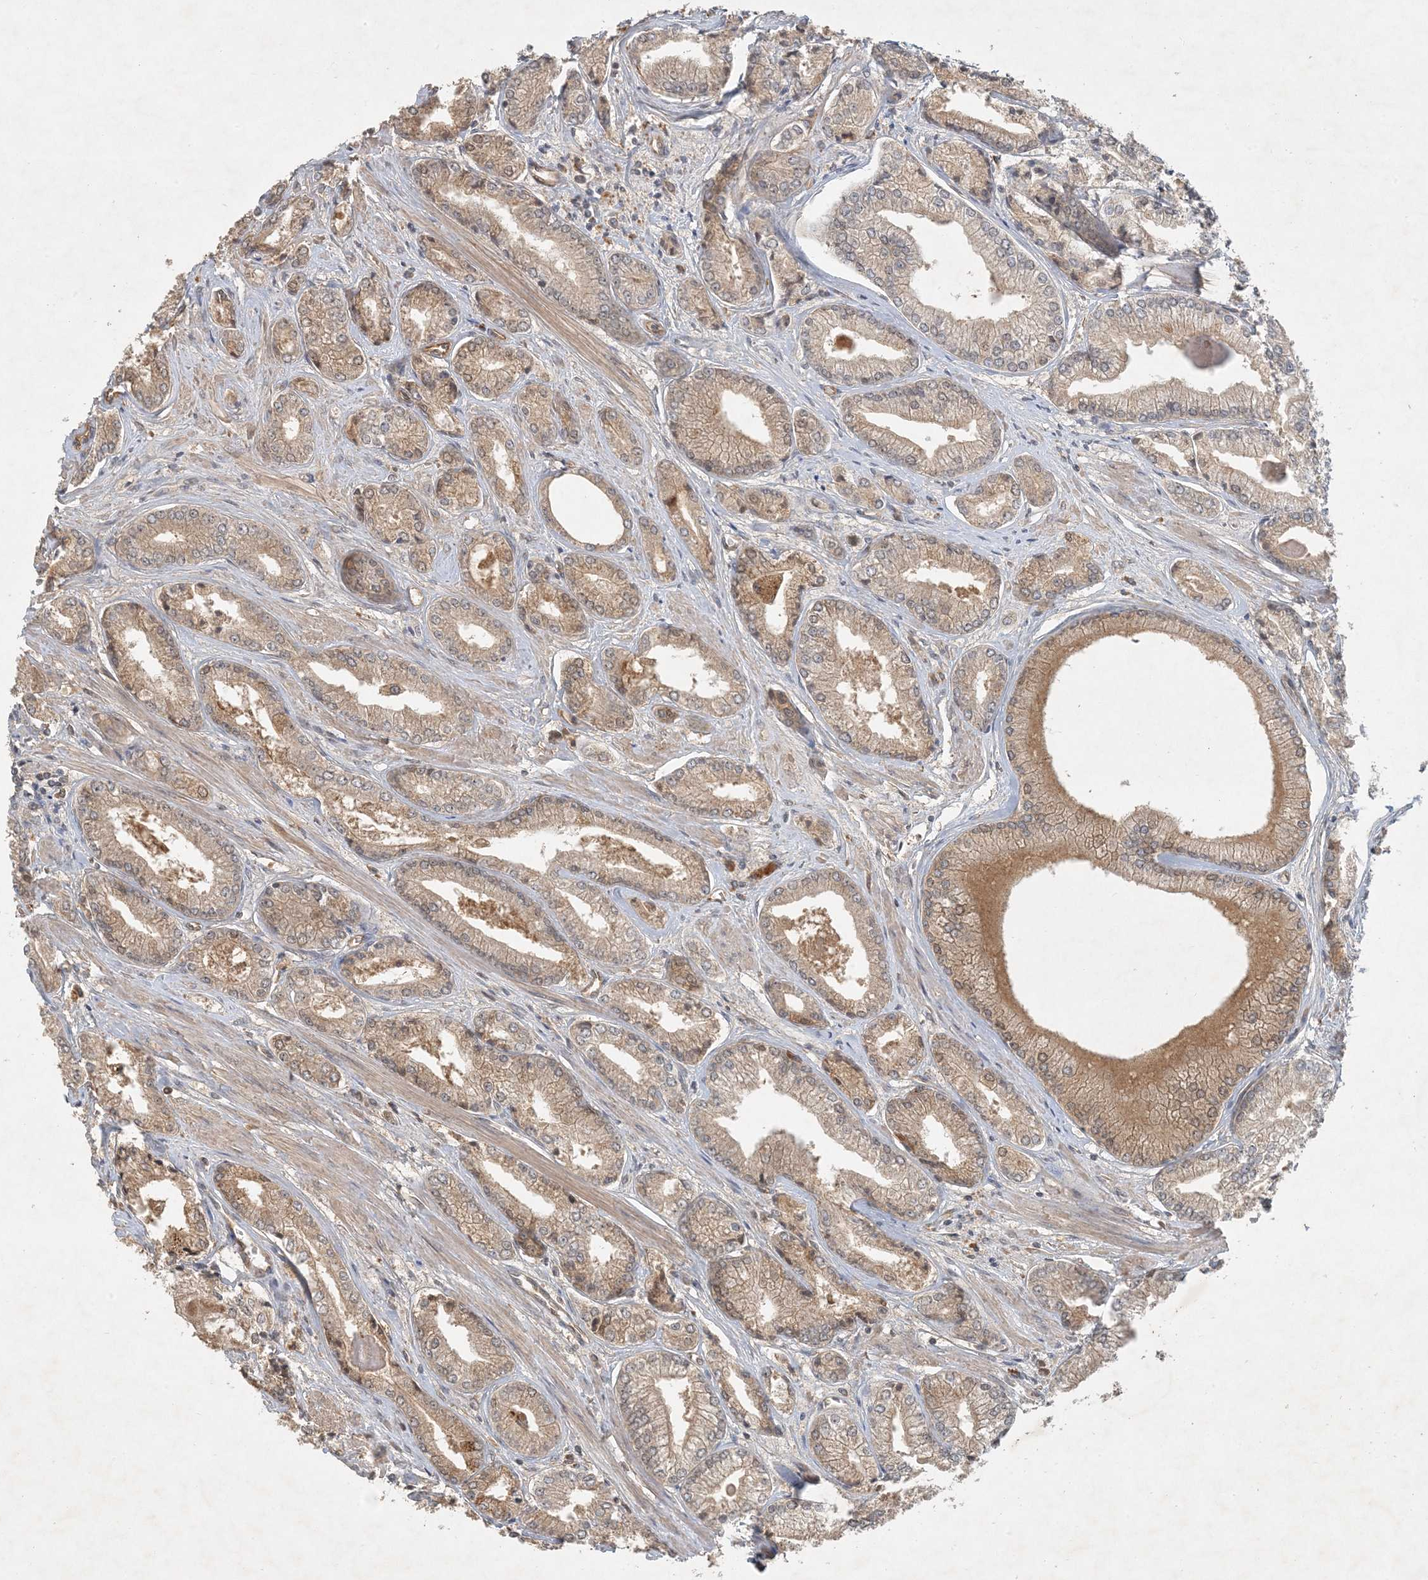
{"staining": {"intensity": "moderate", "quantity": "<25%", "location": "cytoplasmic/membranous"}, "tissue": "prostate cancer", "cell_type": "Tumor cells", "image_type": "cancer", "snomed": [{"axis": "morphology", "description": "Adenocarcinoma, Low grade"}, {"axis": "topography", "description": "Prostate"}], "caption": "Brown immunohistochemical staining in prostate cancer (adenocarcinoma (low-grade)) reveals moderate cytoplasmic/membranous staining in about <25% of tumor cells.", "gene": "ZCCHC4", "patient": {"sex": "male", "age": 60}}